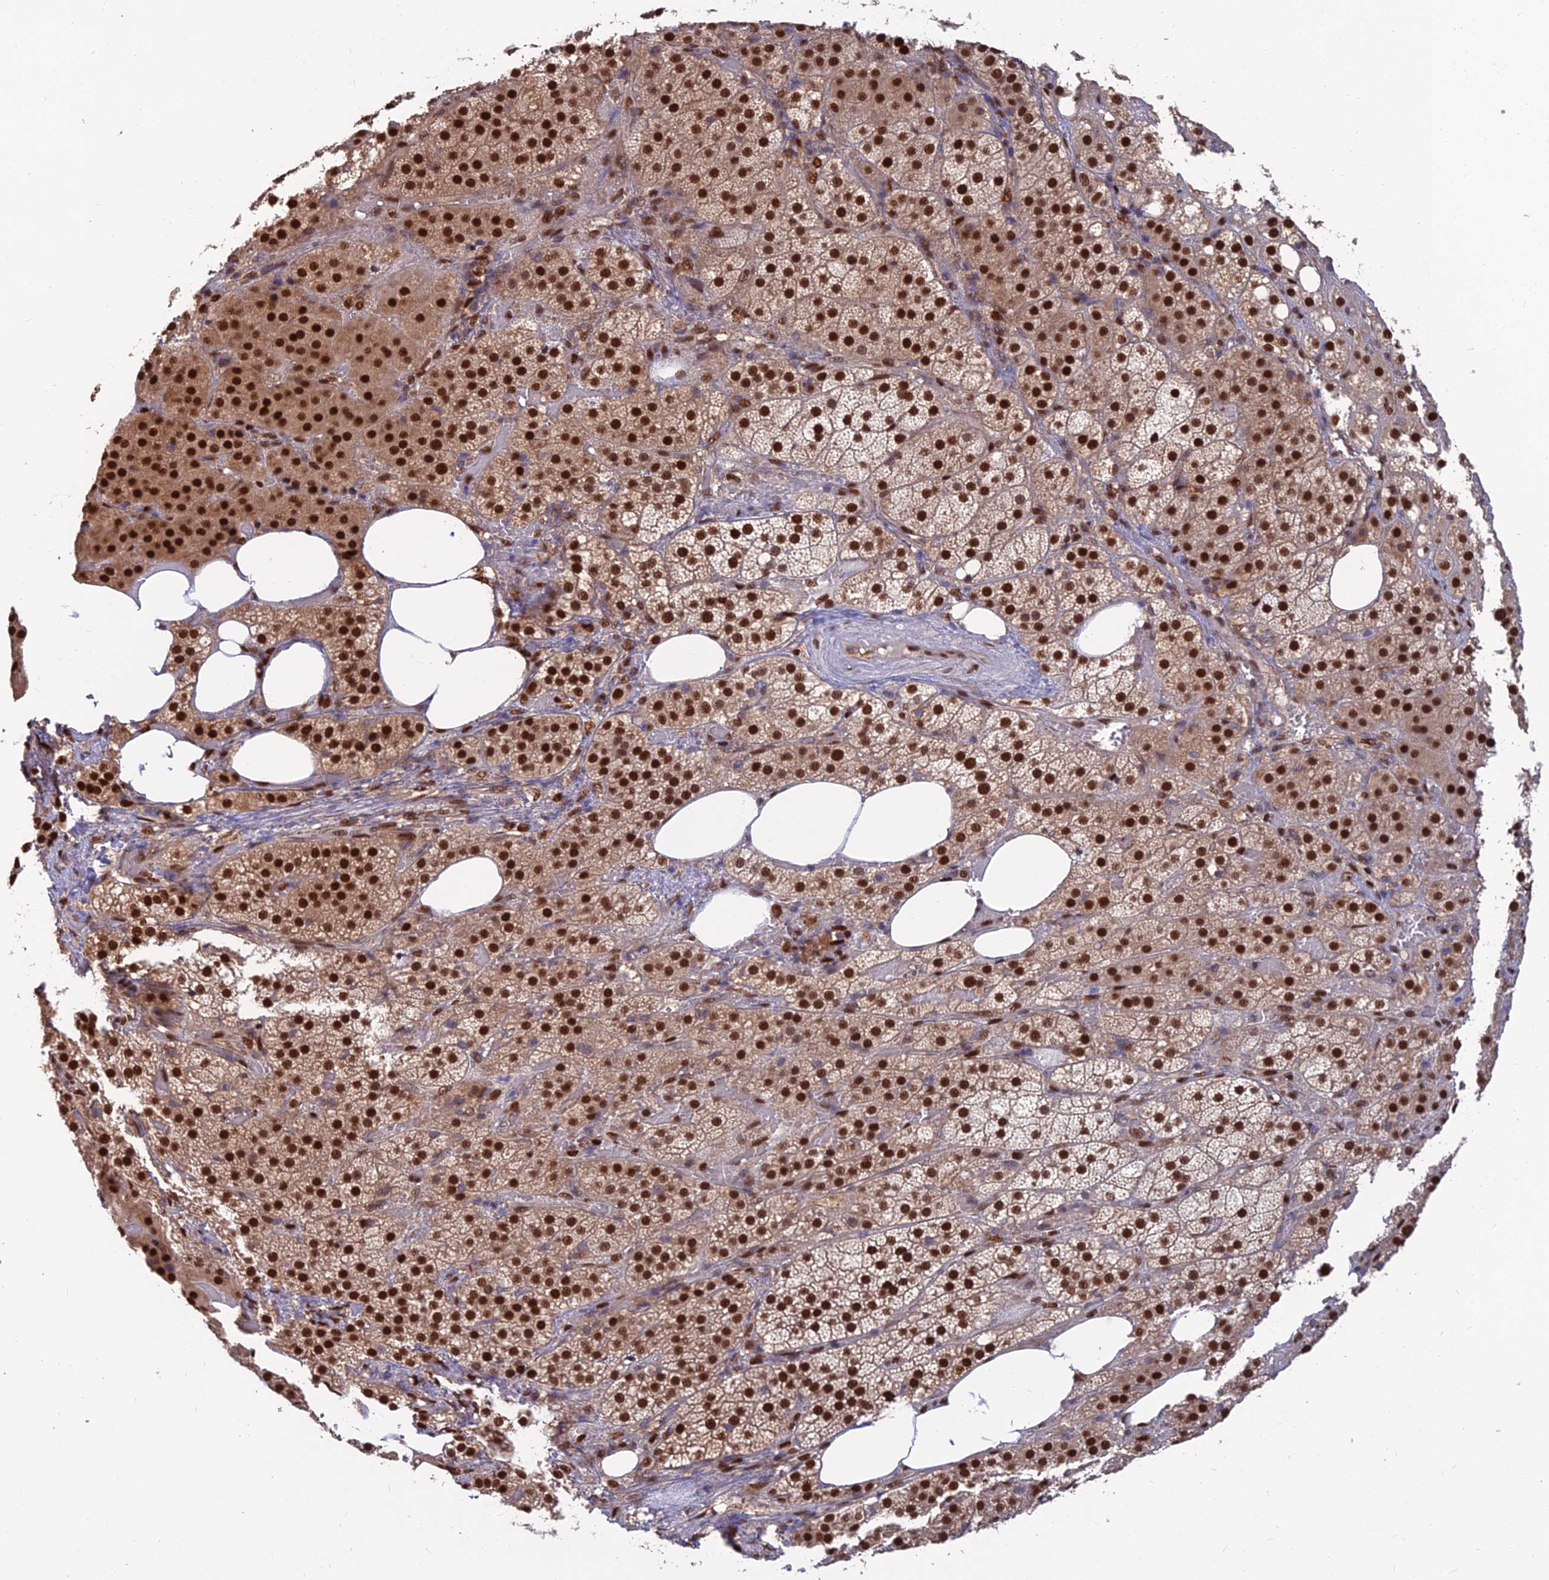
{"staining": {"intensity": "strong", "quantity": ">75%", "location": "nuclear"}, "tissue": "adrenal gland", "cell_type": "Glandular cells", "image_type": "normal", "snomed": [{"axis": "morphology", "description": "Normal tissue, NOS"}, {"axis": "topography", "description": "Adrenal gland"}], "caption": "The histopathology image exhibits staining of normal adrenal gland, revealing strong nuclear protein expression (brown color) within glandular cells.", "gene": "DNPEP", "patient": {"sex": "female", "age": 59}}